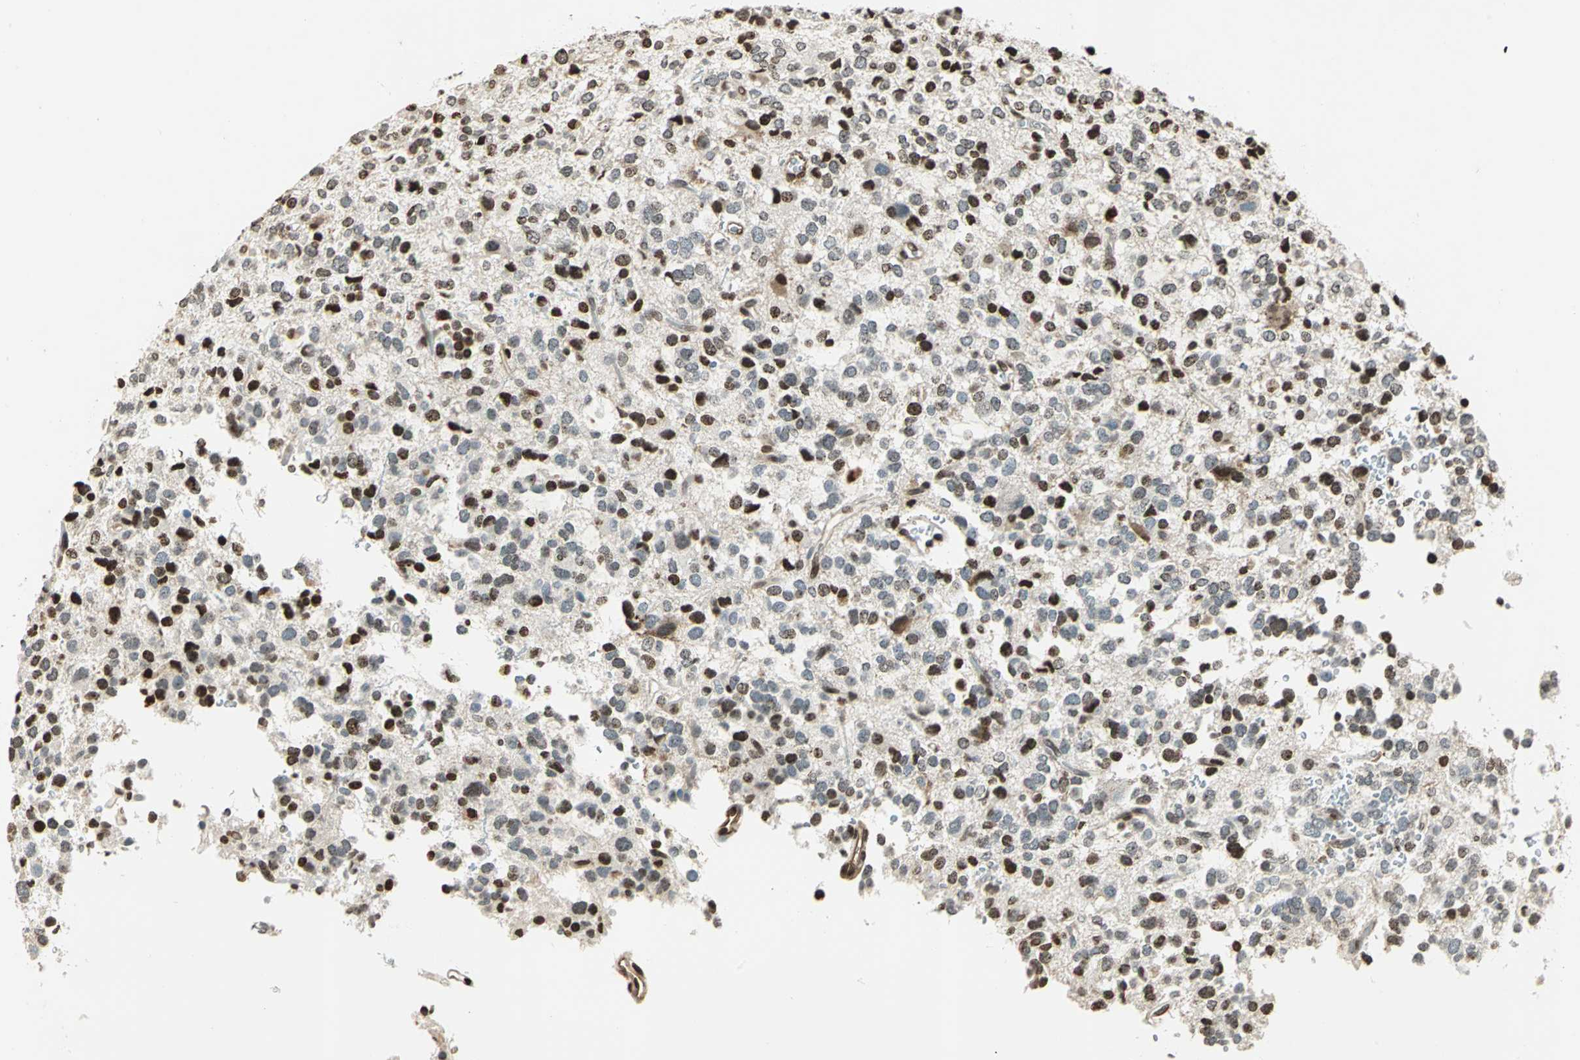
{"staining": {"intensity": "moderate", "quantity": ">75%", "location": "cytoplasmic/membranous,nuclear"}, "tissue": "glioma", "cell_type": "Tumor cells", "image_type": "cancer", "snomed": [{"axis": "morphology", "description": "Glioma, malignant, High grade"}, {"axis": "topography", "description": "Brain"}], "caption": "Protein expression analysis of human malignant glioma (high-grade) reveals moderate cytoplasmic/membranous and nuclear staining in about >75% of tumor cells. The protein is stained brown, and the nuclei are stained in blue (DAB (3,3'-diaminobenzidine) IHC with brightfield microscopy, high magnification).", "gene": "LGALS3", "patient": {"sex": "male", "age": 47}}